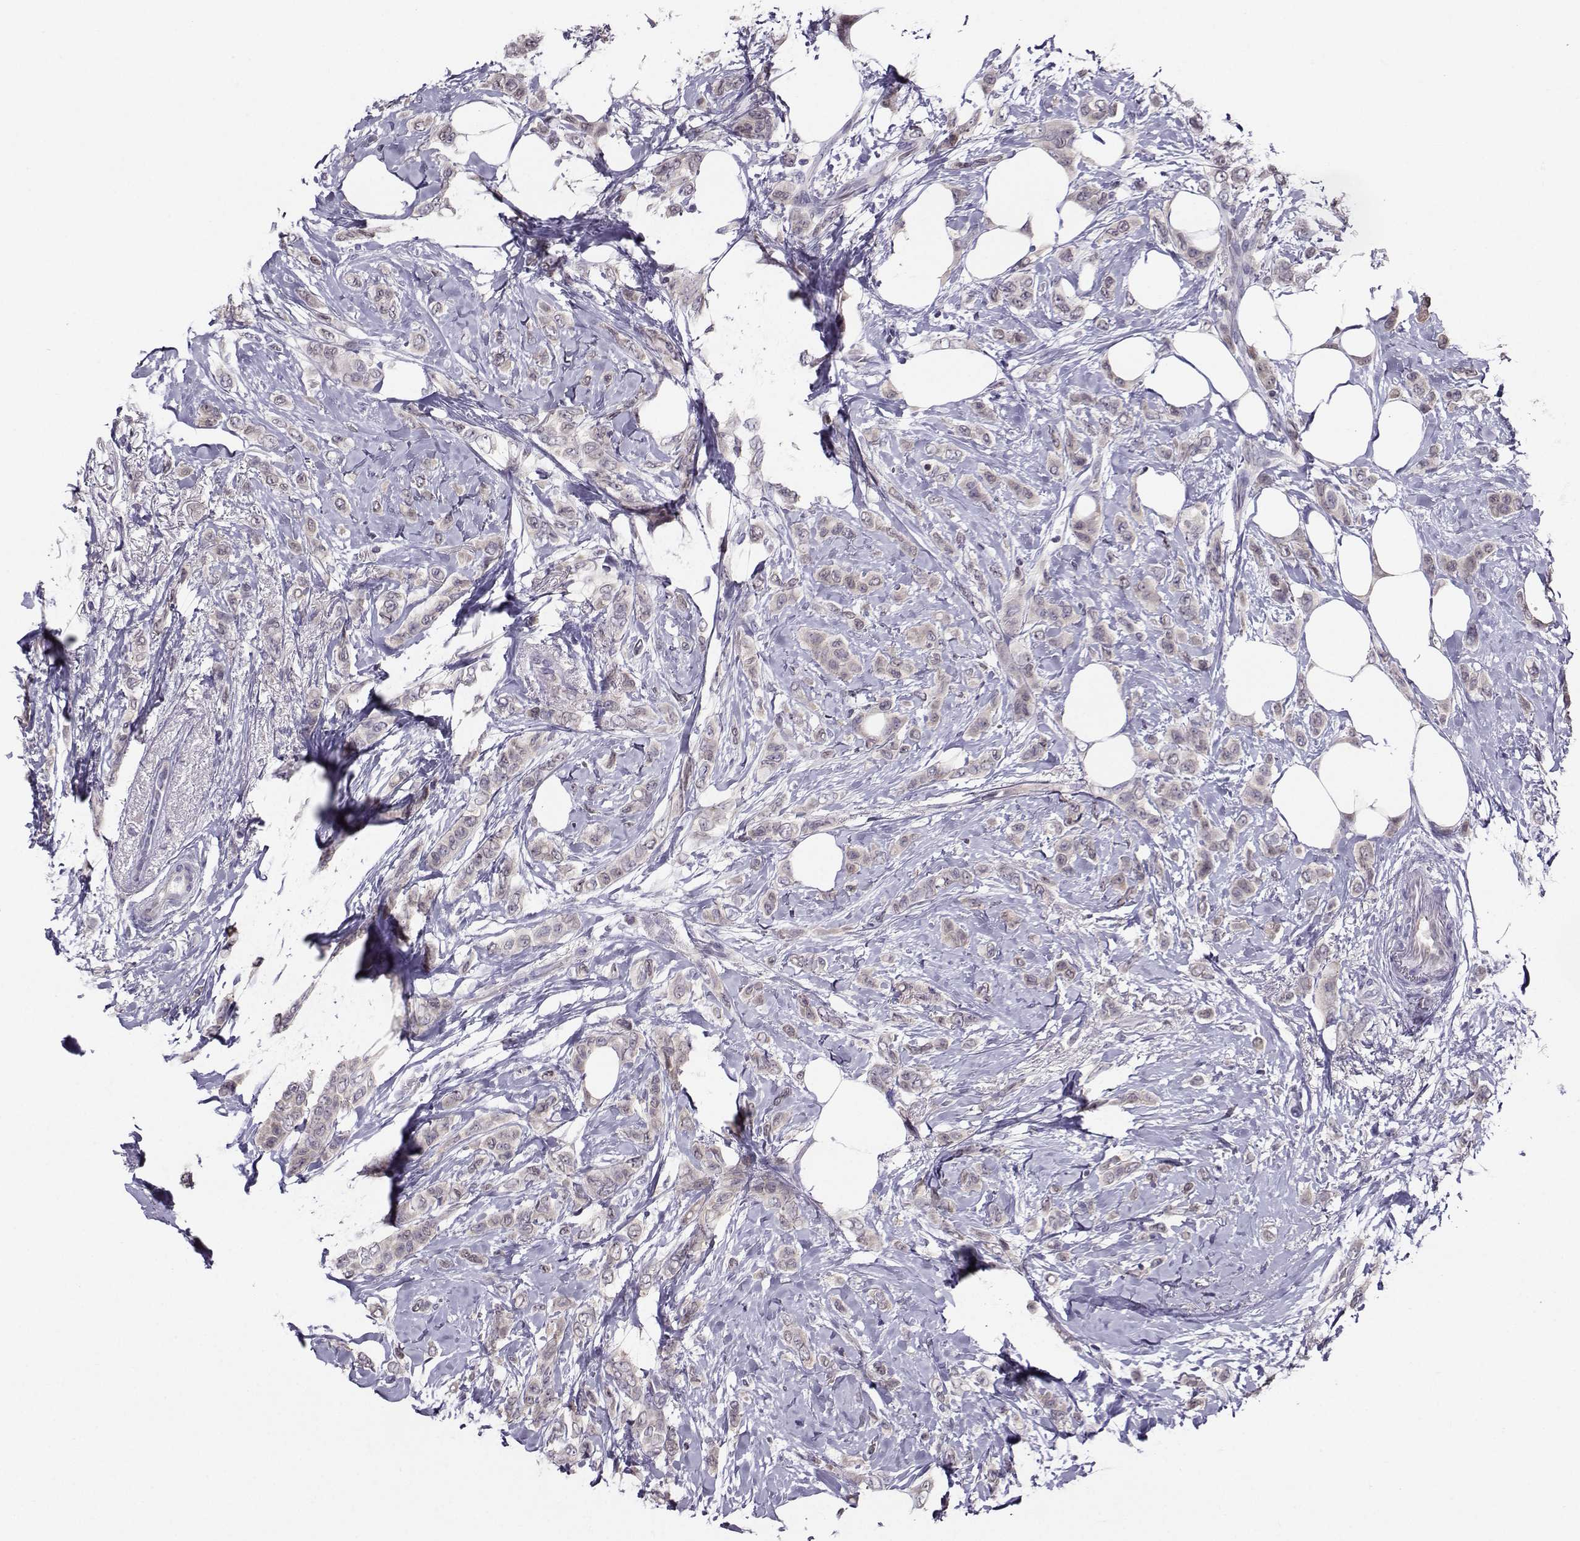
{"staining": {"intensity": "negative", "quantity": "none", "location": "none"}, "tissue": "breast cancer", "cell_type": "Tumor cells", "image_type": "cancer", "snomed": [{"axis": "morphology", "description": "Lobular carcinoma"}, {"axis": "topography", "description": "Breast"}], "caption": "Tumor cells are negative for protein expression in human lobular carcinoma (breast).", "gene": "PGK1", "patient": {"sex": "female", "age": 66}}